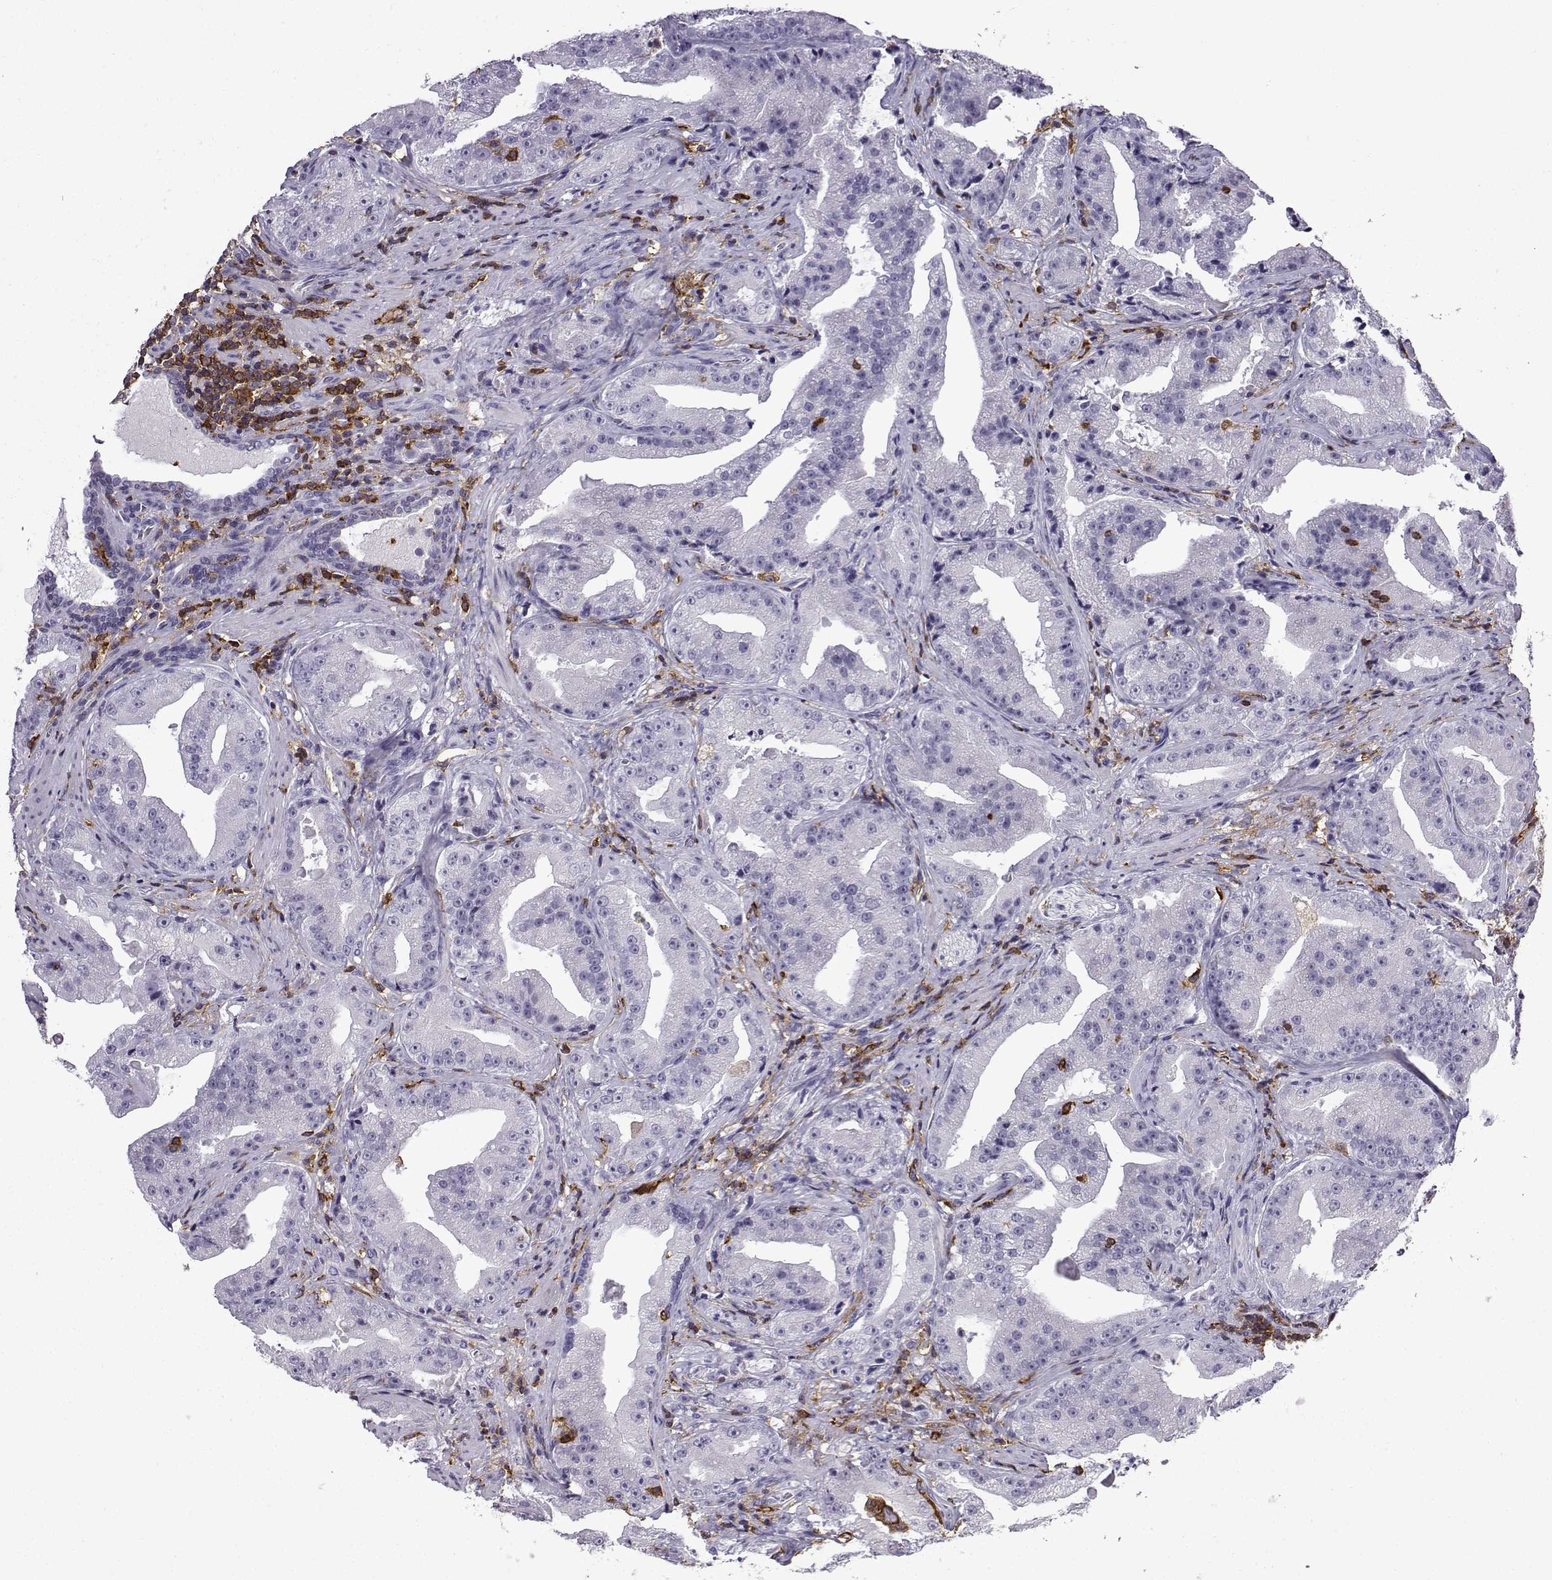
{"staining": {"intensity": "negative", "quantity": "none", "location": "none"}, "tissue": "prostate cancer", "cell_type": "Tumor cells", "image_type": "cancer", "snomed": [{"axis": "morphology", "description": "Adenocarcinoma, Low grade"}, {"axis": "topography", "description": "Prostate"}], "caption": "Immunohistochemistry (IHC) photomicrograph of neoplastic tissue: human prostate cancer stained with DAB (3,3'-diaminobenzidine) demonstrates no significant protein expression in tumor cells.", "gene": "DOCK10", "patient": {"sex": "male", "age": 62}}